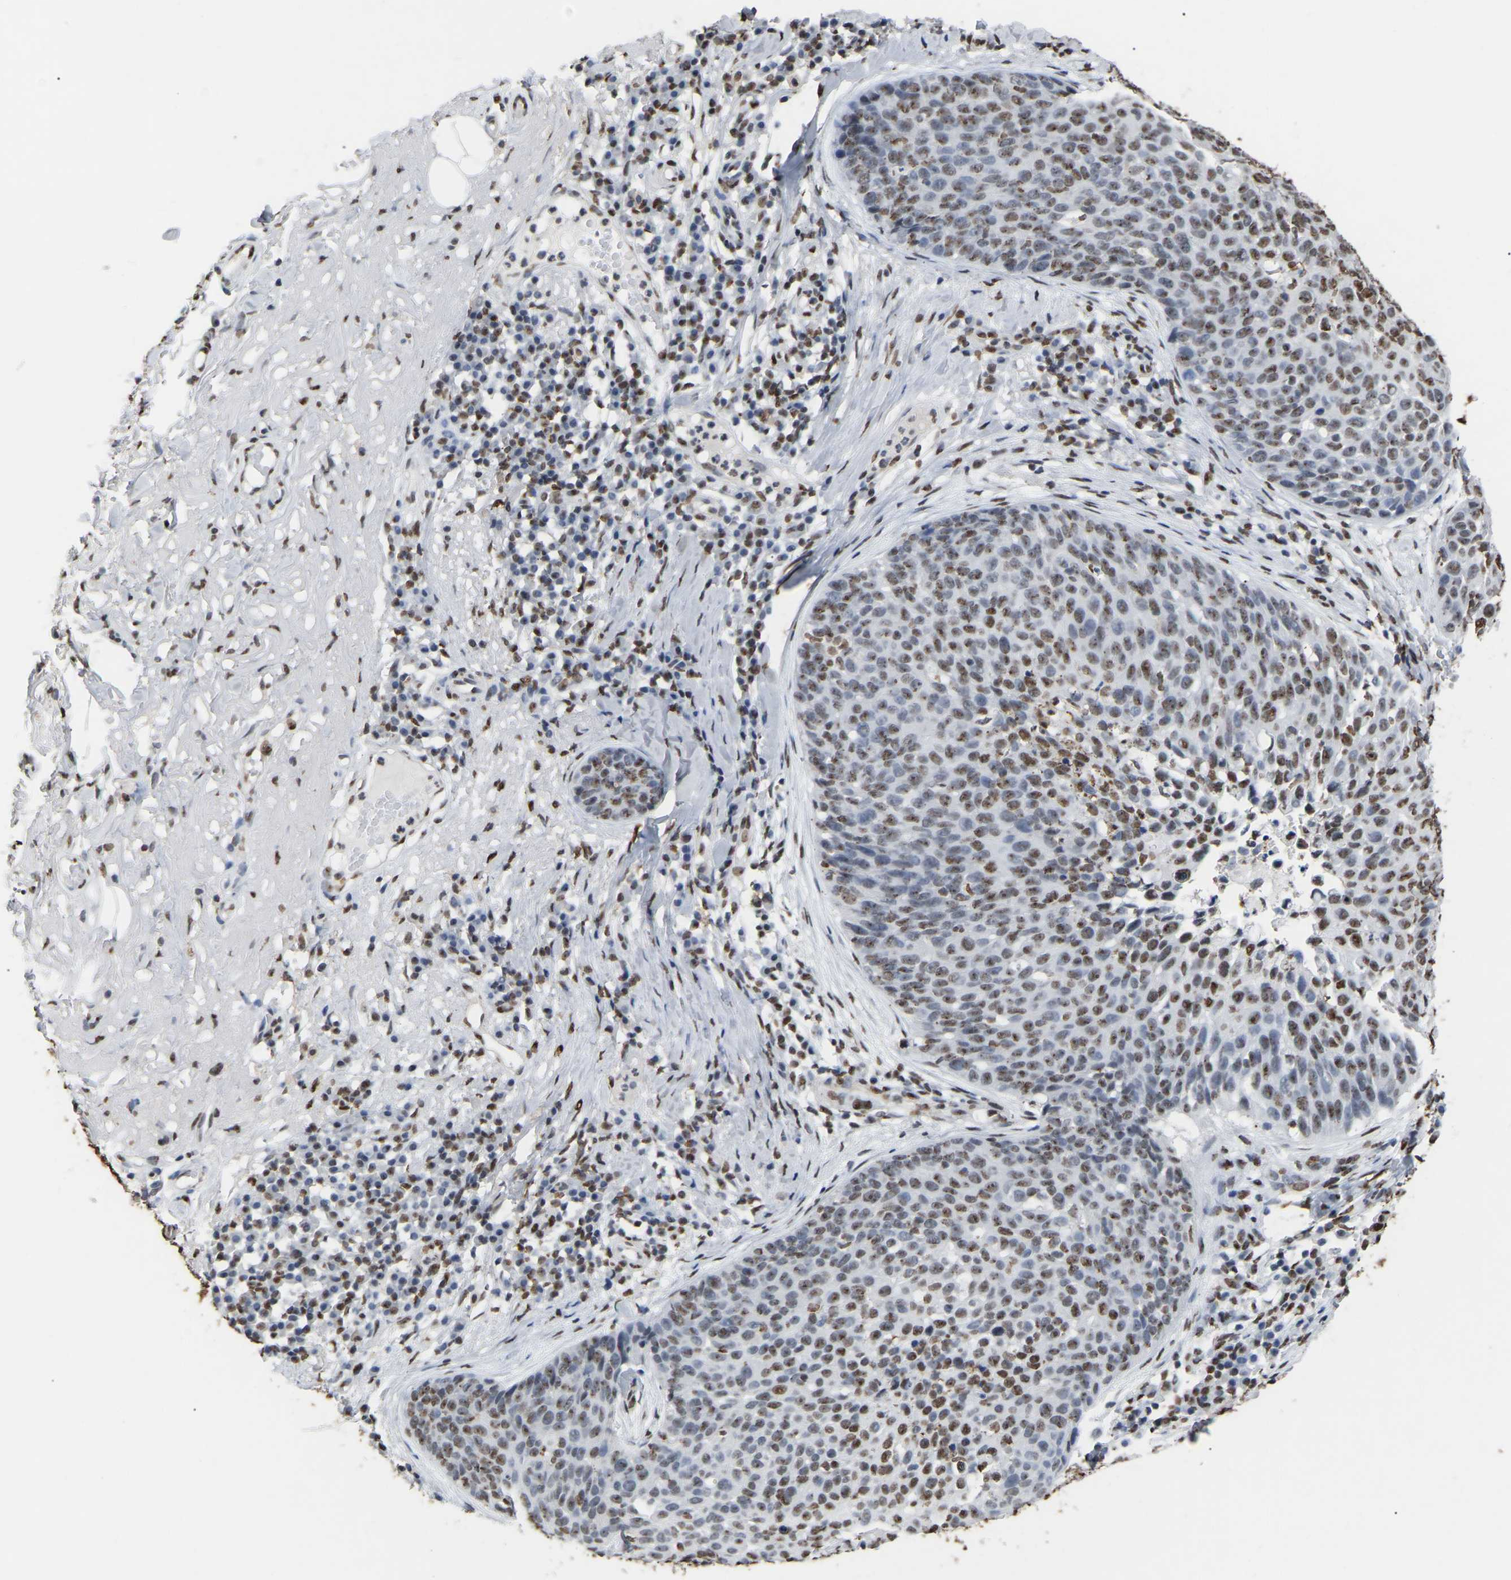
{"staining": {"intensity": "moderate", "quantity": ">75%", "location": "nuclear"}, "tissue": "skin cancer", "cell_type": "Tumor cells", "image_type": "cancer", "snomed": [{"axis": "morphology", "description": "Squamous cell carcinoma in situ, NOS"}, {"axis": "morphology", "description": "Squamous cell carcinoma, NOS"}, {"axis": "topography", "description": "Skin"}], "caption": "IHC of skin squamous cell carcinoma shows medium levels of moderate nuclear positivity in about >75% of tumor cells.", "gene": "RBL2", "patient": {"sex": "male", "age": 93}}